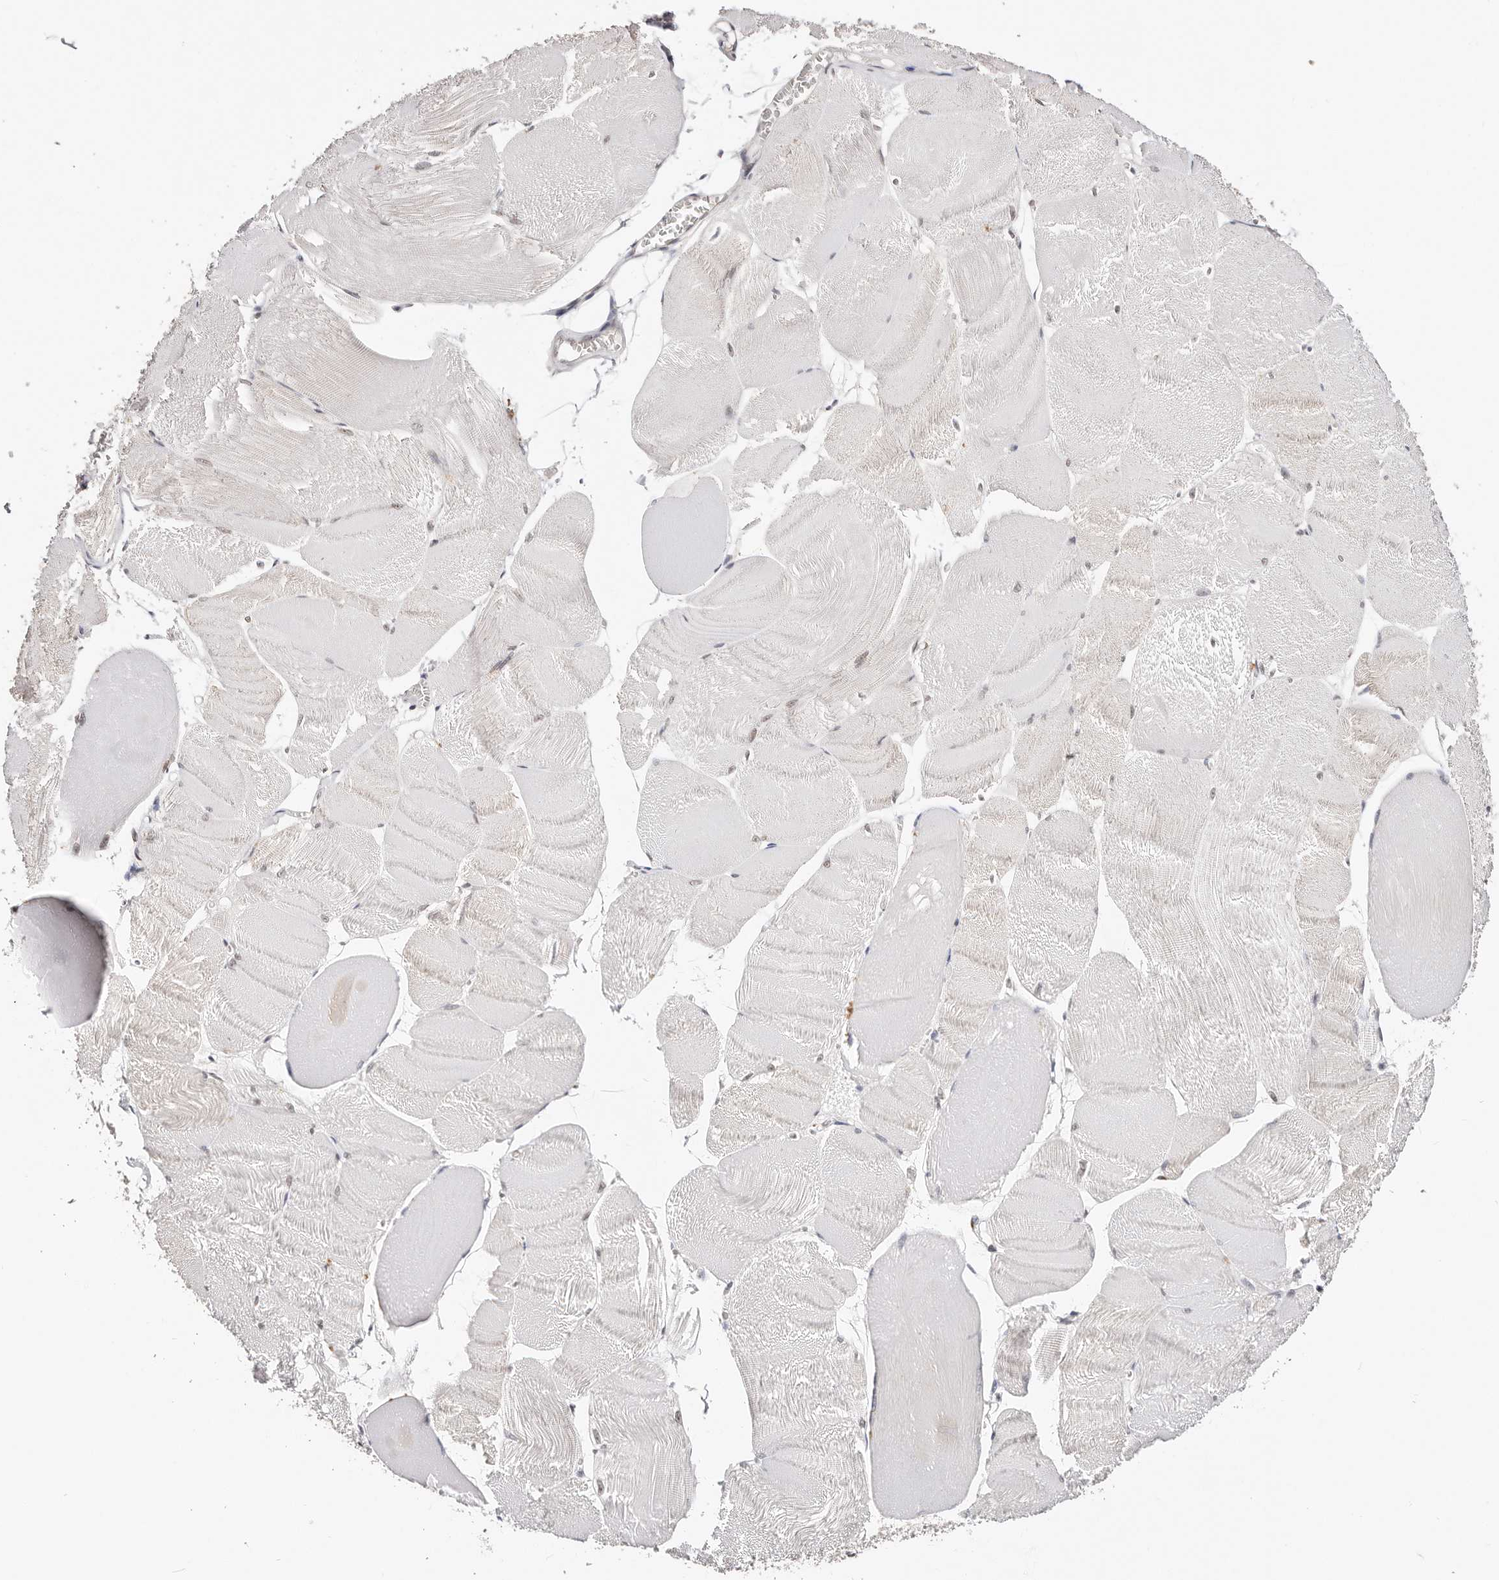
{"staining": {"intensity": "weak", "quantity": "<25%", "location": "nuclear"}, "tissue": "skeletal muscle", "cell_type": "Myocytes", "image_type": "normal", "snomed": [{"axis": "morphology", "description": "Normal tissue, NOS"}, {"axis": "morphology", "description": "Basal cell carcinoma"}, {"axis": "topography", "description": "Skeletal muscle"}], "caption": "This micrograph is of unremarkable skeletal muscle stained with immunohistochemistry to label a protein in brown with the nuclei are counter-stained blue. There is no expression in myocytes.", "gene": "VIPAS39", "patient": {"sex": "female", "age": 64}}